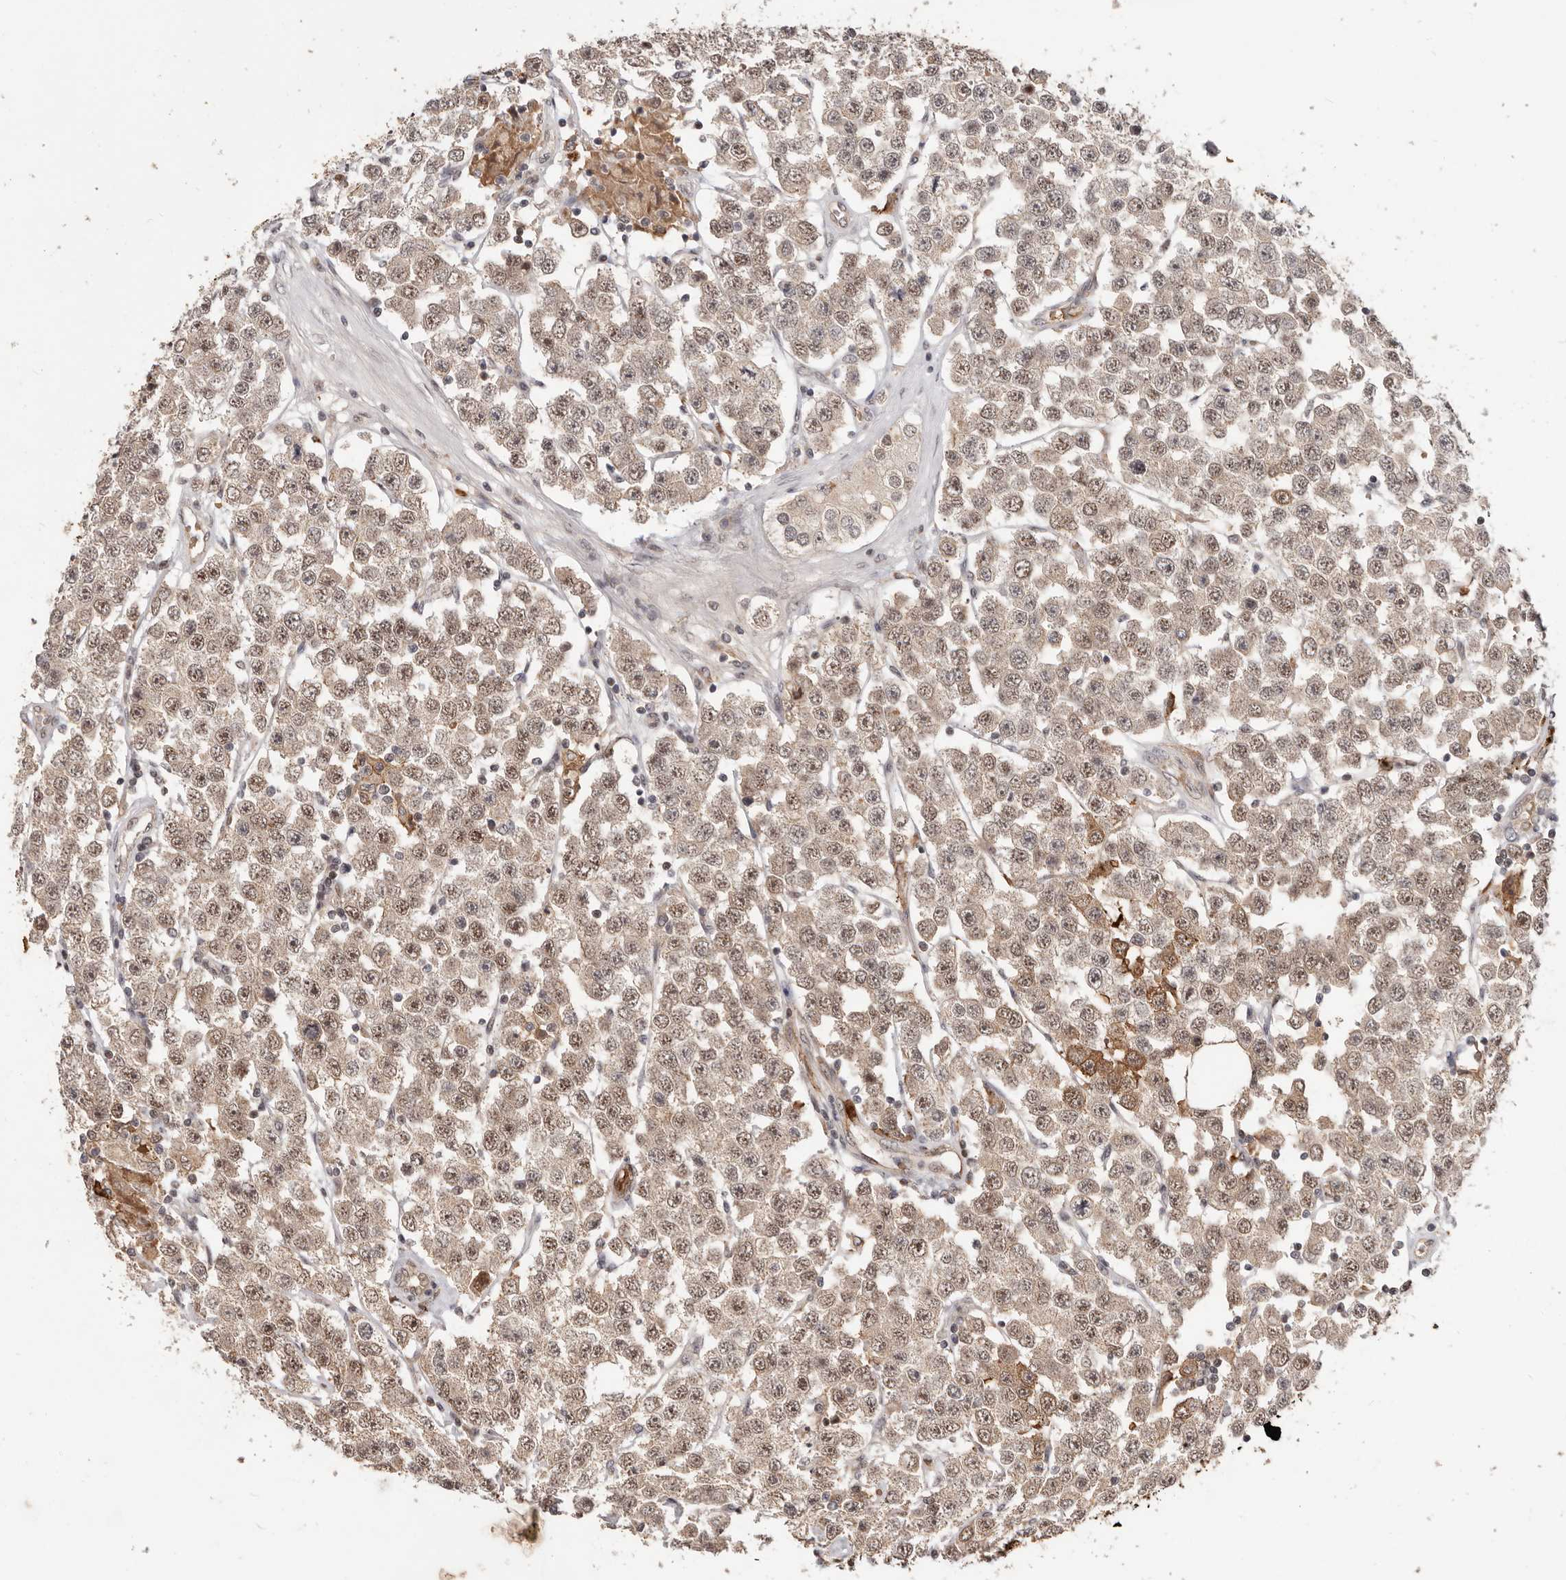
{"staining": {"intensity": "weak", "quantity": ">75%", "location": "cytoplasmic/membranous,nuclear"}, "tissue": "testis cancer", "cell_type": "Tumor cells", "image_type": "cancer", "snomed": [{"axis": "morphology", "description": "Seminoma, NOS"}, {"axis": "topography", "description": "Testis"}], "caption": "Weak cytoplasmic/membranous and nuclear protein expression is appreciated in about >75% of tumor cells in testis cancer (seminoma).", "gene": "NCOA3", "patient": {"sex": "male", "age": 28}}